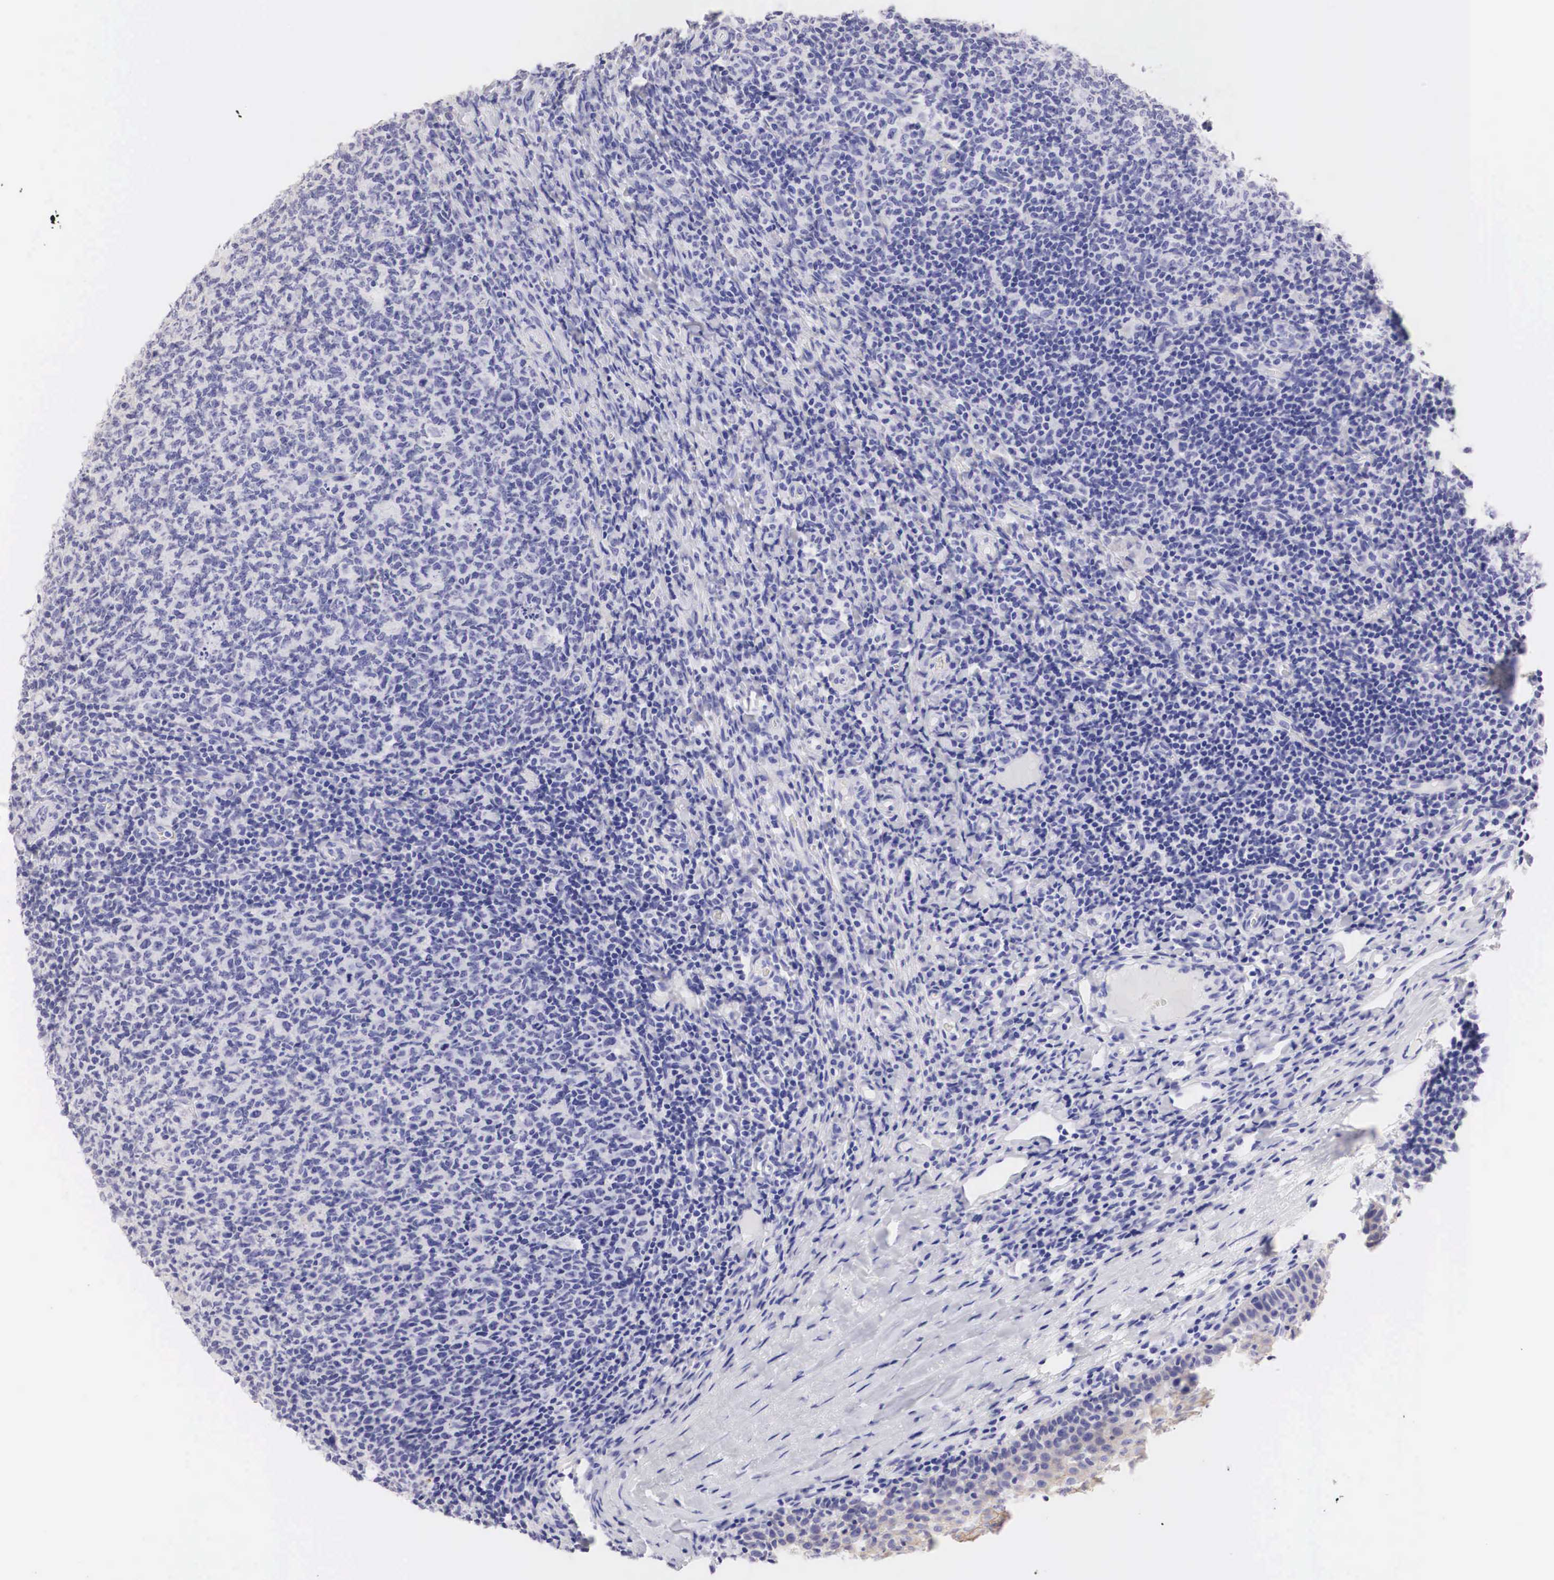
{"staining": {"intensity": "negative", "quantity": "none", "location": "none"}, "tissue": "tonsil", "cell_type": "Germinal center cells", "image_type": "normal", "snomed": [{"axis": "morphology", "description": "Normal tissue, NOS"}, {"axis": "topography", "description": "Tonsil"}], "caption": "DAB (3,3'-diaminobenzidine) immunohistochemical staining of benign human tonsil displays no significant staining in germinal center cells.", "gene": "ERBB2", "patient": {"sex": "male", "age": 6}}